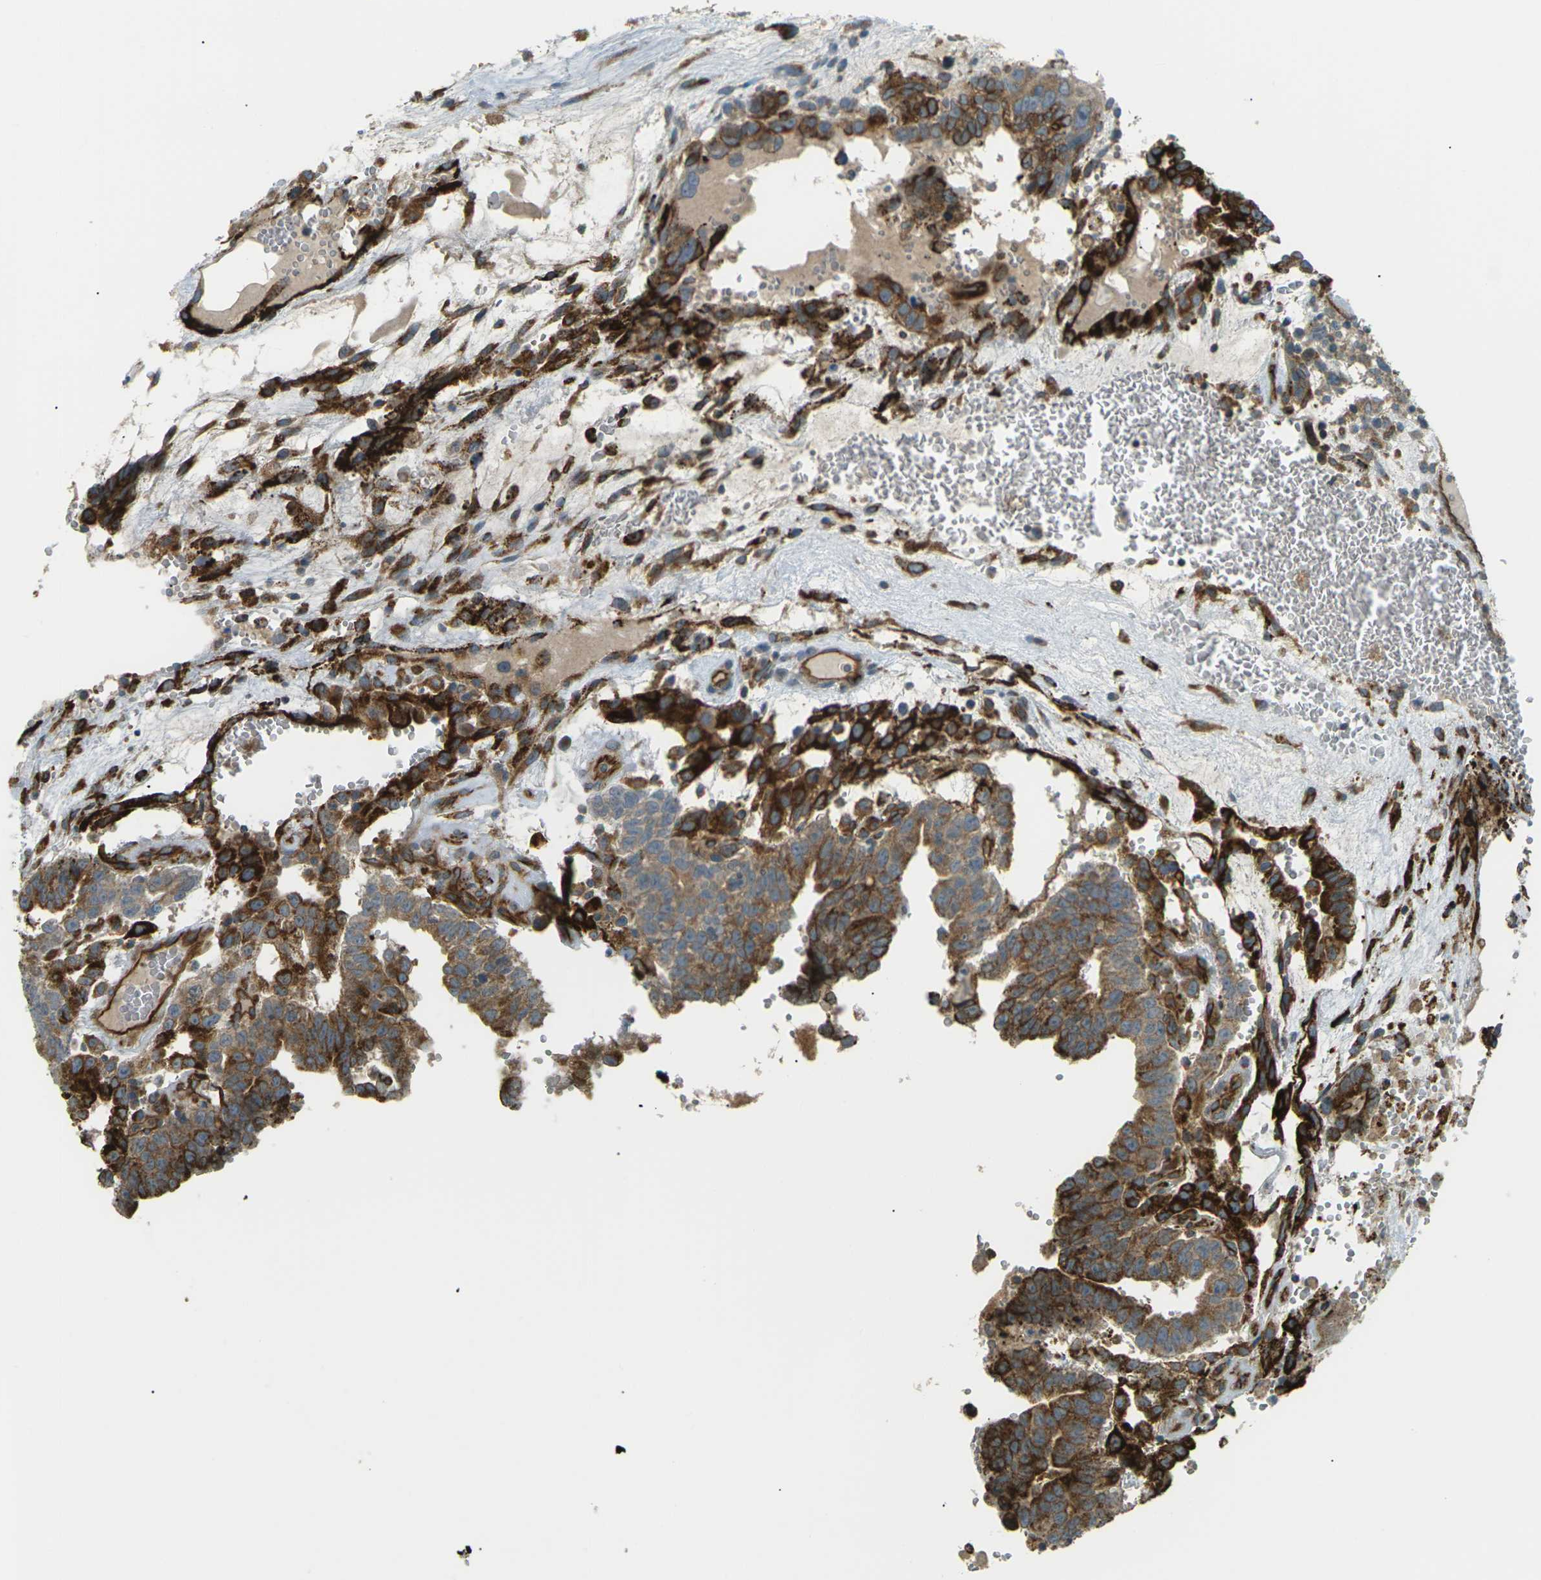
{"staining": {"intensity": "strong", "quantity": "<25%", "location": "cytoplasmic/membranous"}, "tissue": "testis cancer", "cell_type": "Tumor cells", "image_type": "cancer", "snomed": [{"axis": "morphology", "description": "Seminoma, NOS"}, {"axis": "morphology", "description": "Carcinoma, Embryonal, NOS"}, {"axis": "topography", "description": "Testis"}], "caption": "Testis seminoma was stained to show a protein in brown. There is medium levels of strong cytoplasmic/membranous staining in approximately <25% of tumor cells. Nuclei are stained in blue.", "gene": "S1PR1", "patient": {"sex": "male", "age": 52}}